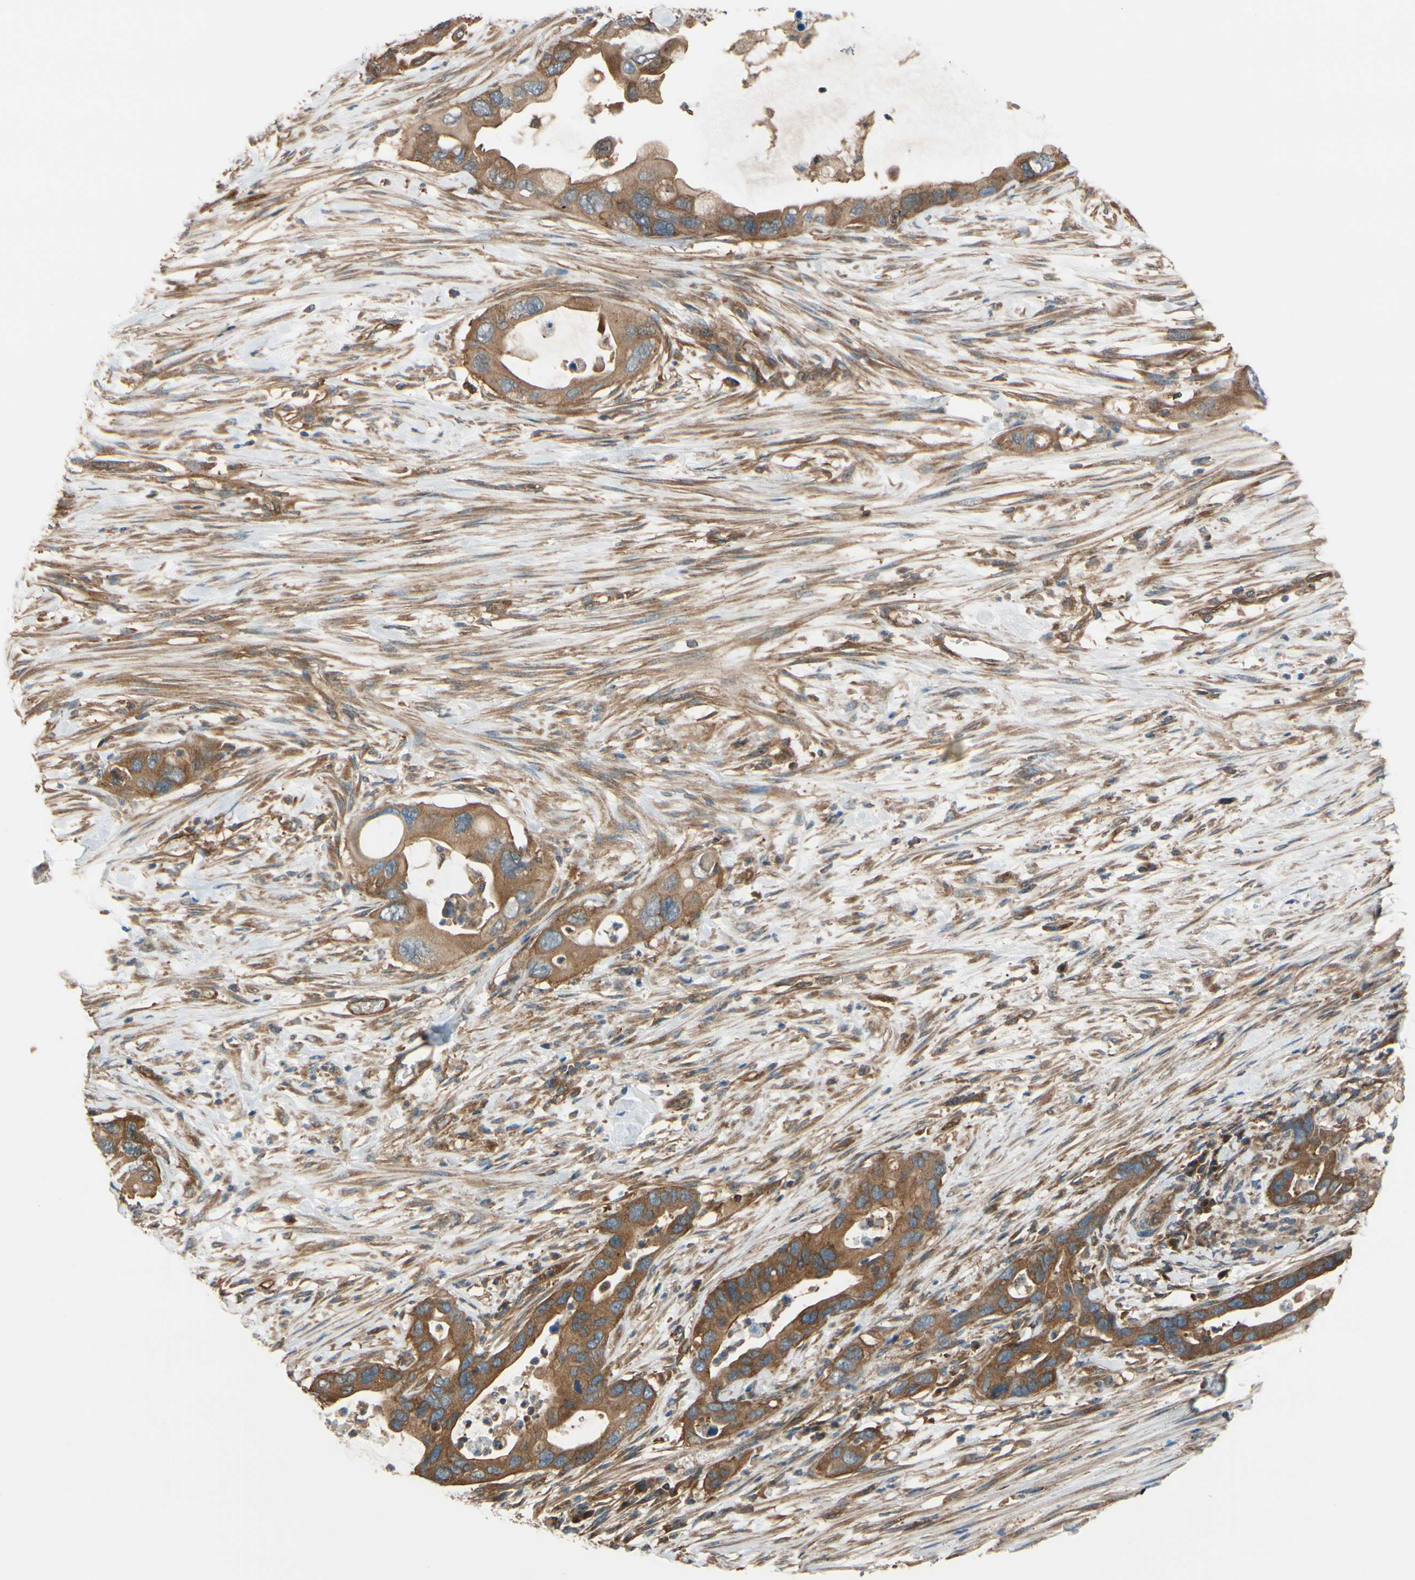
{"staining": {"intensity": "moderate", "quantity": "25%-75%", "location": "cytoplasmic/membranous"}, "tissue": "pancreatic cancer", "cell_type": "Tumor cells", "image_type": "cancer", "snomed": [{"axis": "morphology", "description": "Adenocarcinoma, NOS"}, {"axis": "topography", "description": "Pancreas"}], "caption": "The photomicrograph shows a brown stain indicating the presence of a protein in the cytoplasmic/membranous of tumor cells in pancreatic cancer (adenocarcinoma). Using DAB (brown) and hematoxylin (blue) stains, captured at high magnification using brightfield microscopy.", "gene": "EPS15", "patient": {"sex": "female", "age": 71}}